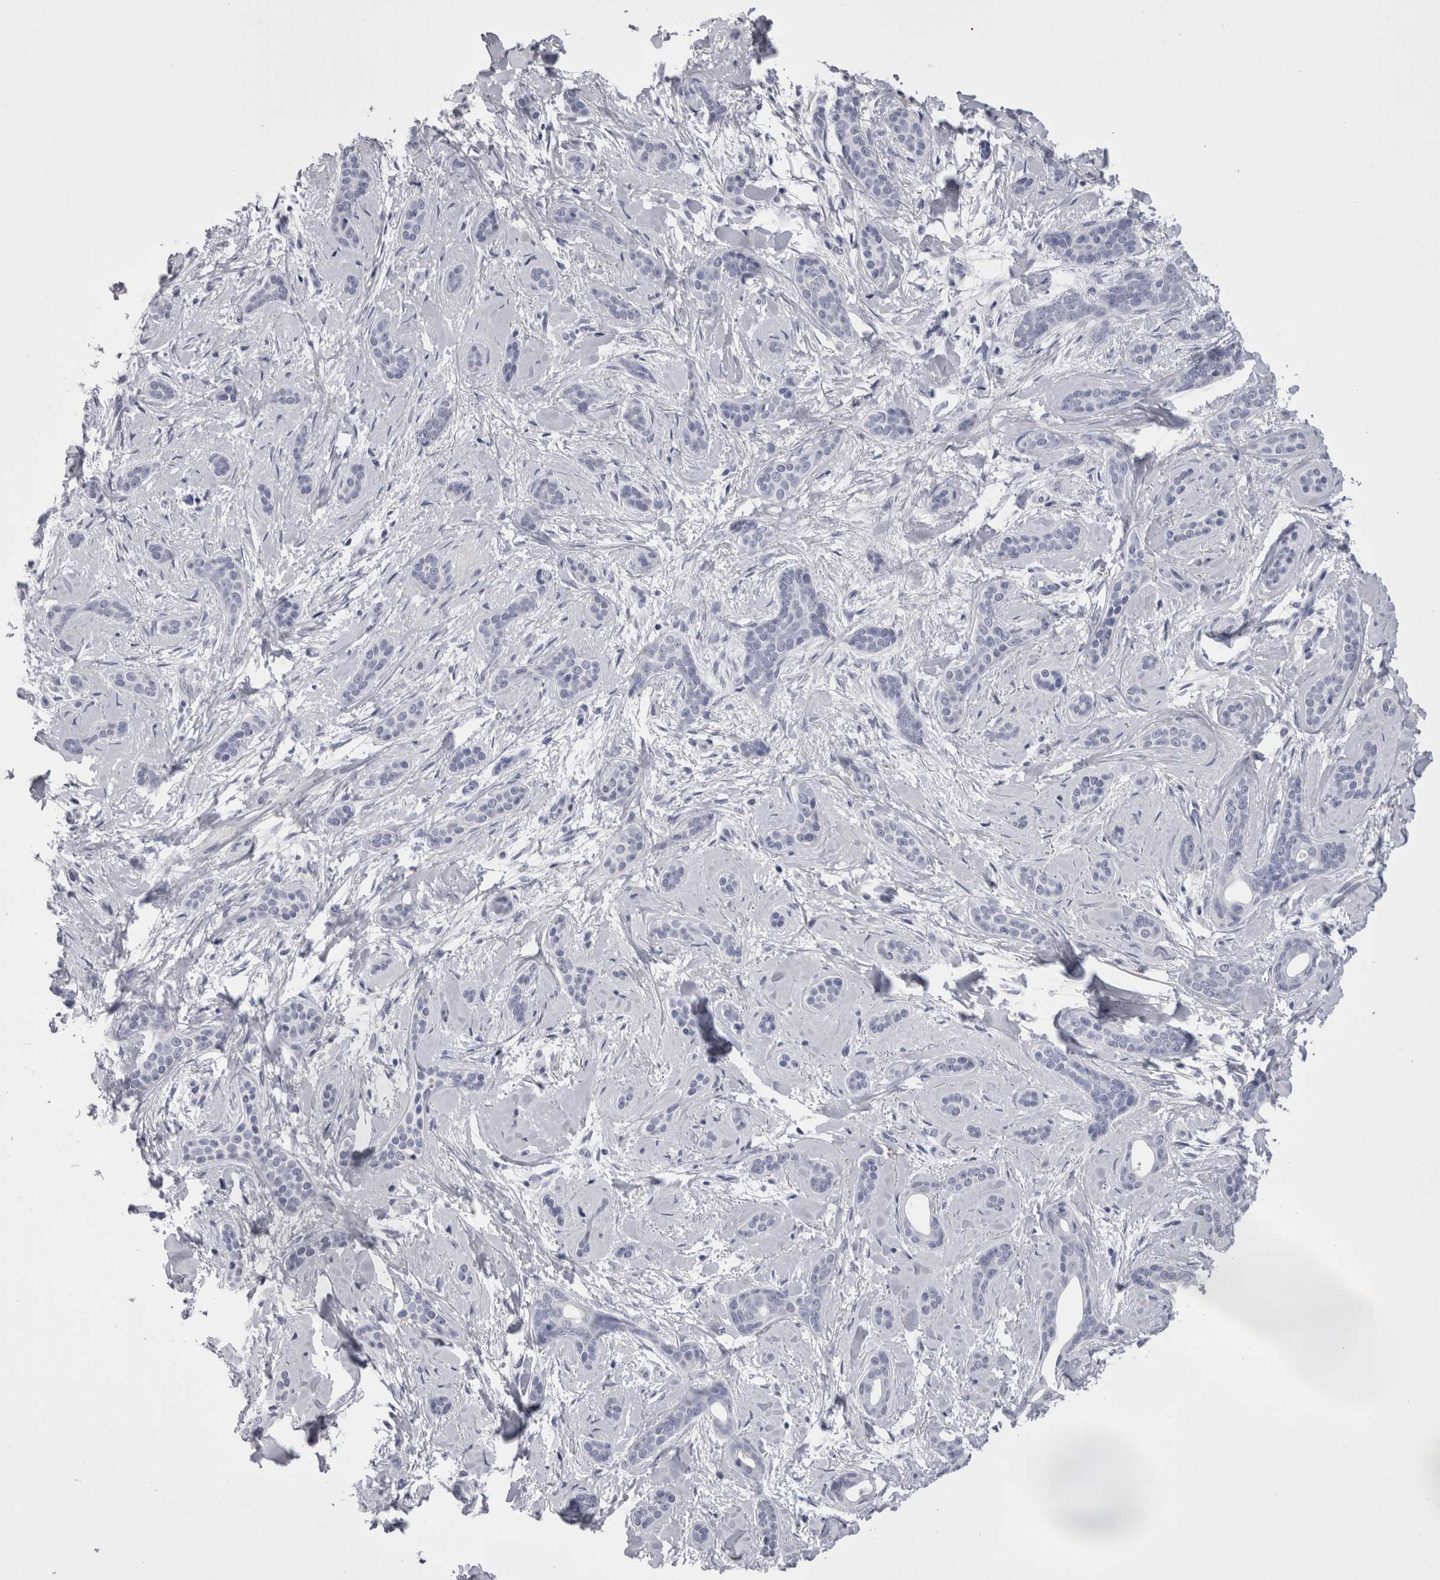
{"staining": {"intensity": "negative", "quantity": "none", "location": "none"}, "tissue": "skin cancer", "cell_type": "Tumor cells", "image_type": "cancer", "snomed": [{"axis": "morphology", "description": "Basal cell carcinoma"}, {"axis": "morphology", "description": "Adnexal tumor, benign"}, {"axis": "topography", "description": "Skin"}], "caption": "Tumor cells are negative for brown protein staining in skin basal cell carcinoma. (DAB (3,3'-diaminobenzidine) IHC with hematoxylin counter stain).", "gene": "CDHR5", "patient": {"sex": "female", "age": 42}}